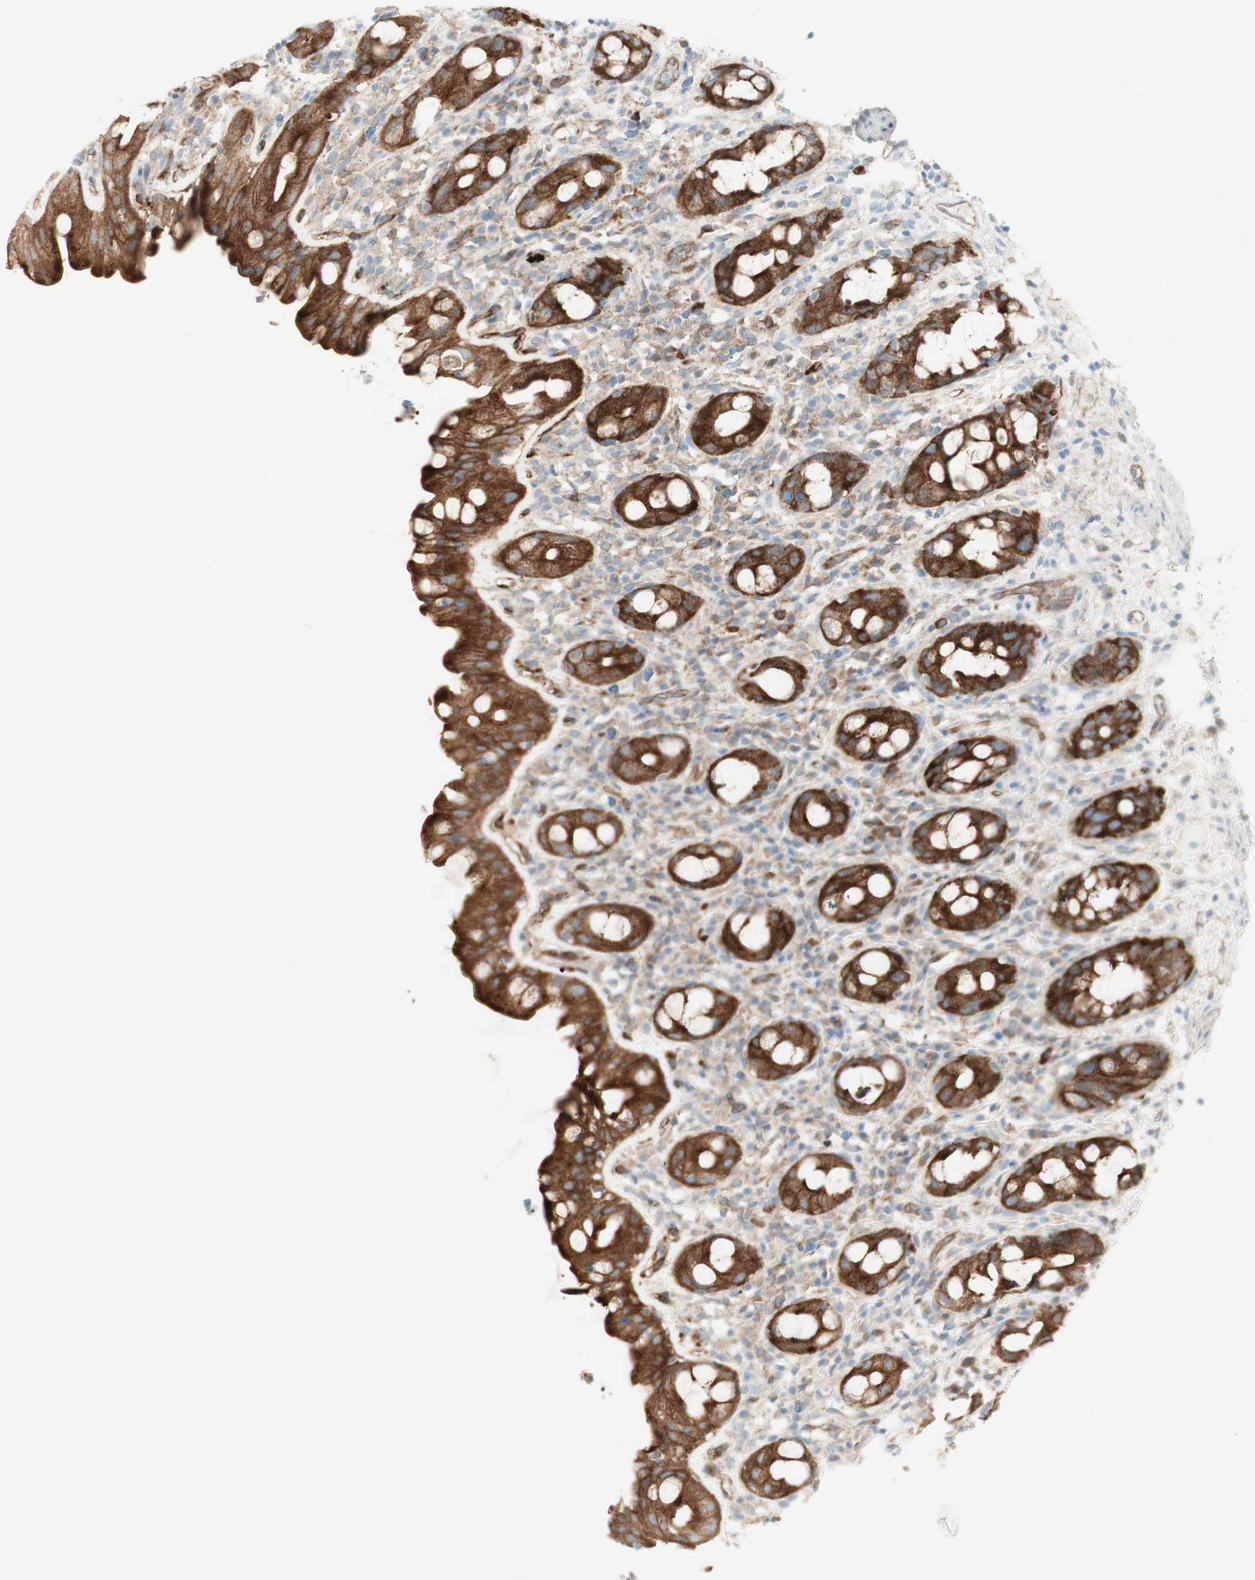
{"staining": {"intensity": "moderate", "quantity": ">75%", "location": "cytoplasmic/membranous"}, "tissue": "rectum", "cell_type": "Glandular cells", "image_type": "normal", "snomed": [{"axis": "morphology", "description": "Normal tissue, NOS"}, {"axis": "topography", "description": "Rectum"}], "caption": "DAB immunohistochemical staining of benign rectum exhibits moderate cytoplasmic/membranous protein staining in approximately >75% of glandular cells. The staining was performed using DAB to visualize the protein expression in brown, while the nuclei were stained in blue with hematoxylin (Magnification: 20x).", "gene": "MYO6", "patient": {"sex": "male", "age": 44}}